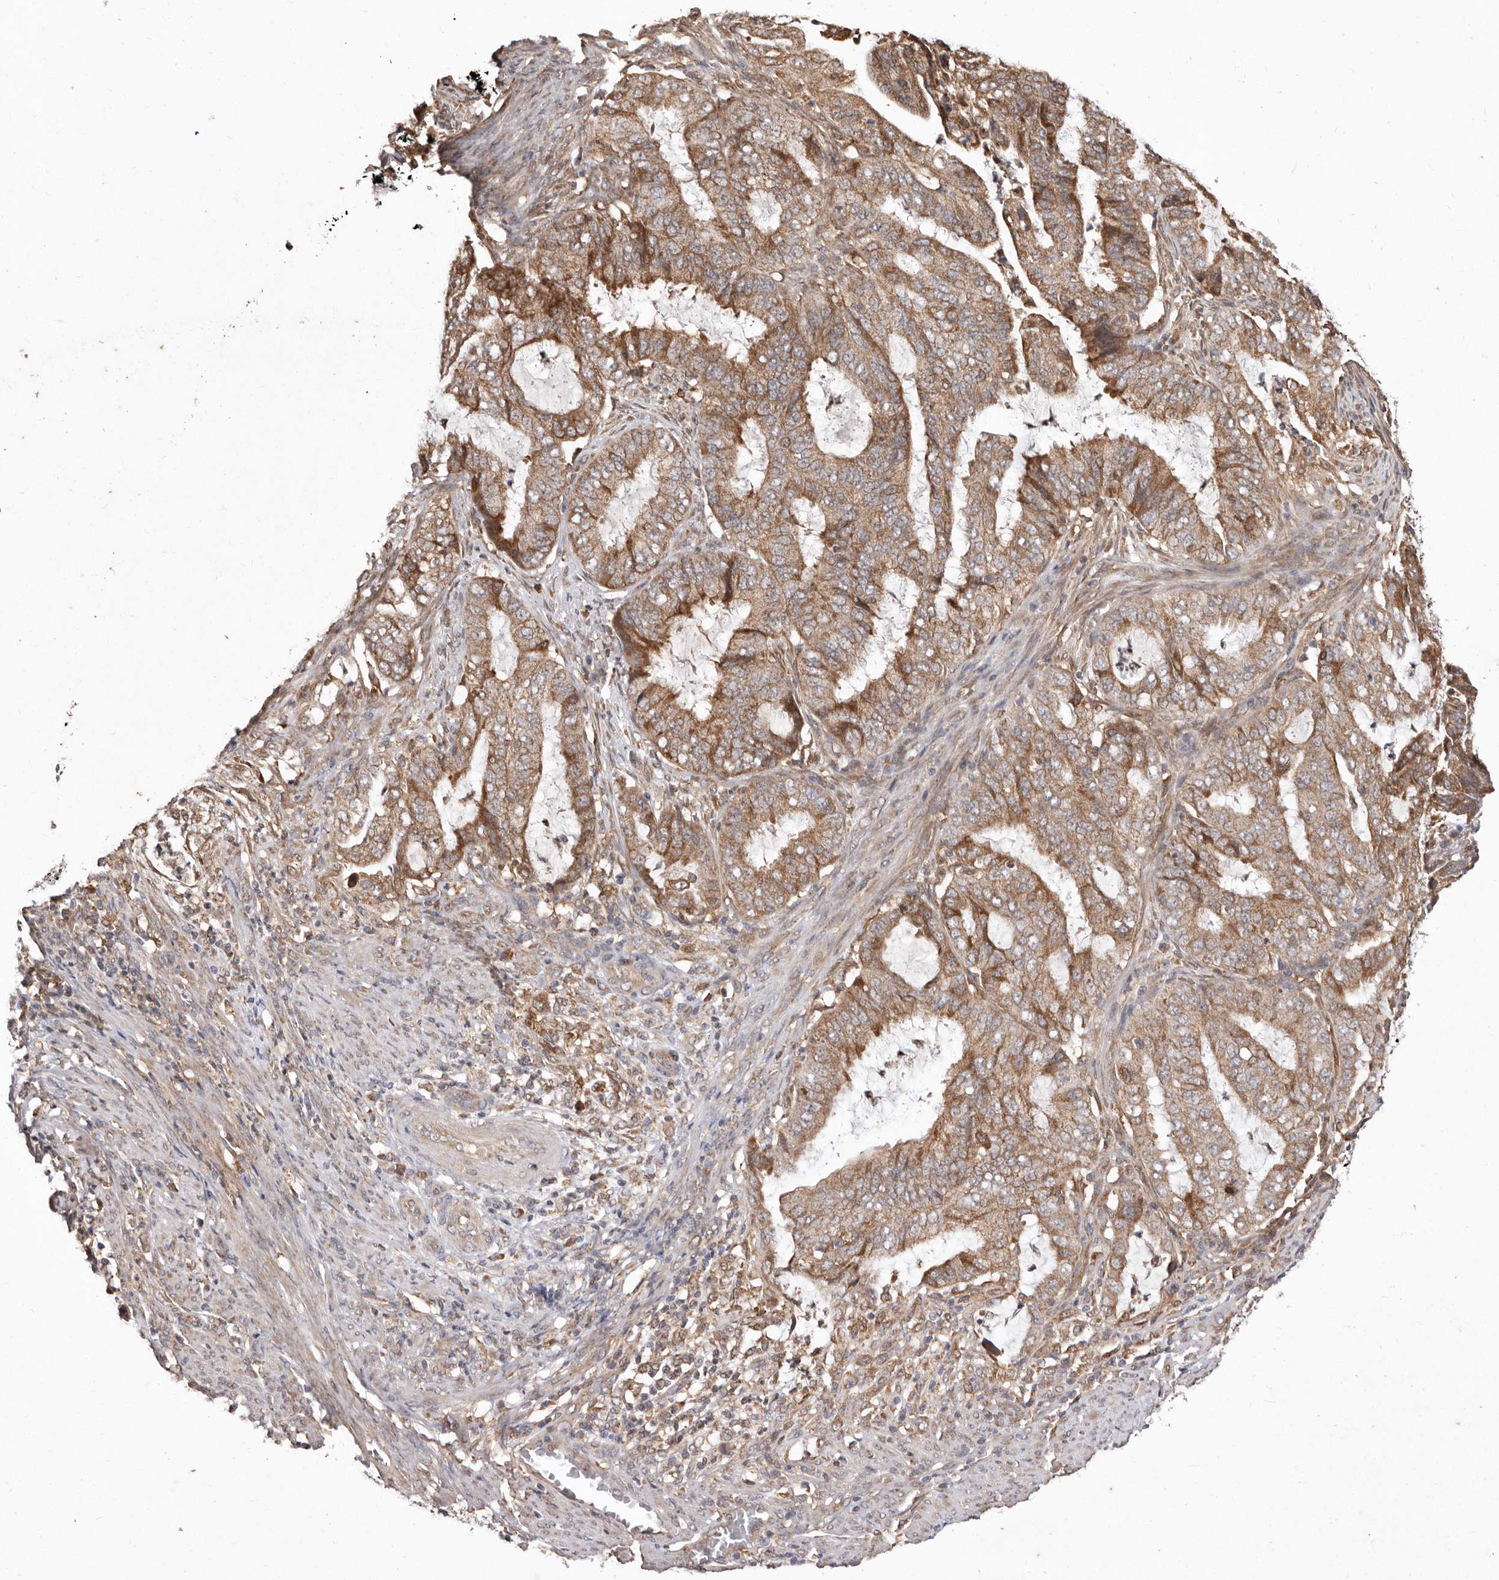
{"staining": {"intensity": "moderate", "quantity": ">75%", "location": "cytoplasmic/membranous"}, "tissue": "endometrial cancer", "cell_type": "Tumor cells", "image_type": "cancer", "snomed": [{"axis": "morphology", "description": "Adenocarcinoma, NOS"}, {"axis": "topography", "description": "Endometrium"}], "caption": "Brown immunohistochemical staining in human endometrial cancer shows moderate cytoplasmic/membranous positivity in approximately >75% of tumor cells. (brown staining indicates protein expression, while blue staining denotes nuclei).", "gene": "RRM2B", "patient": {"sex": "female", "age": 51}}